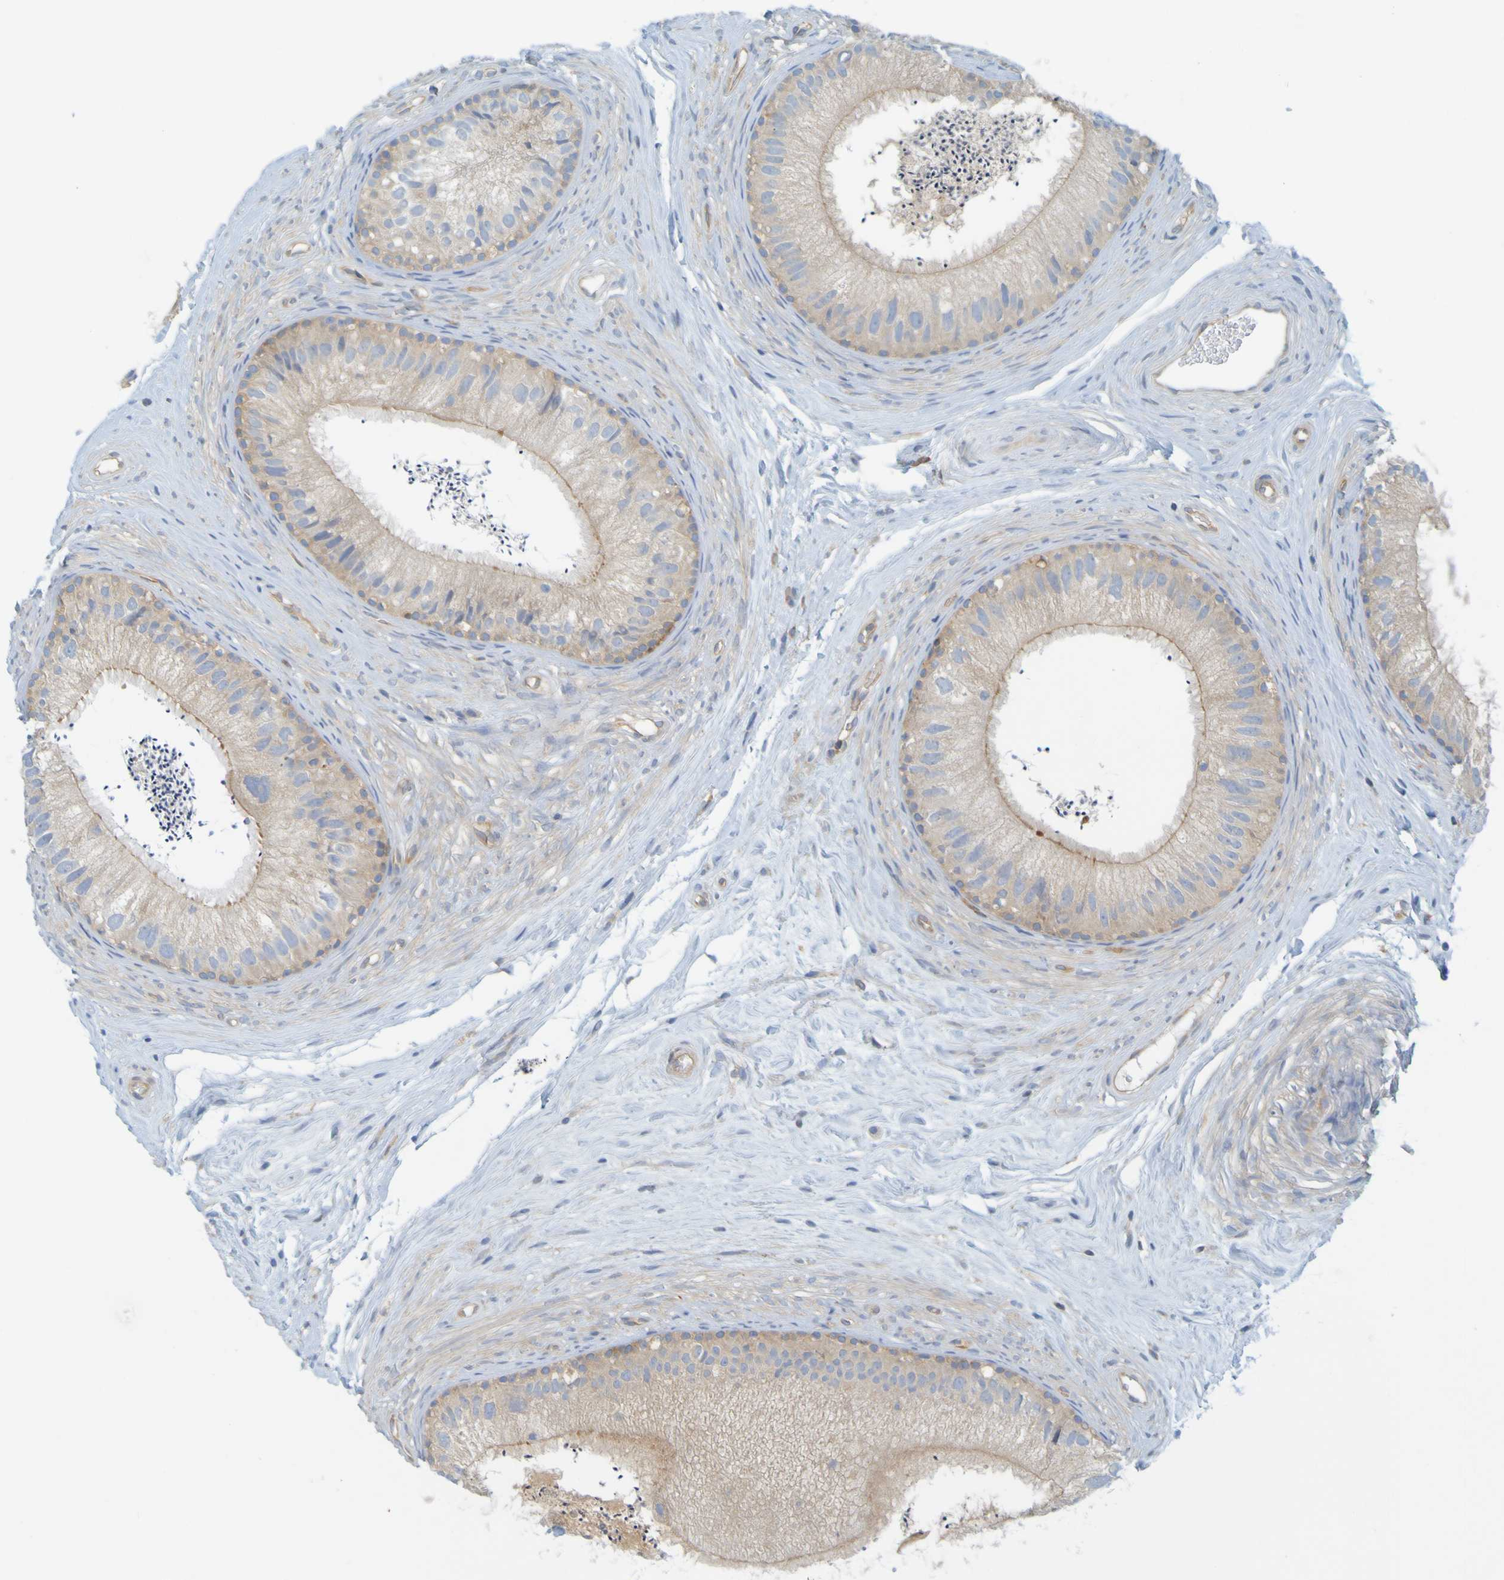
{"staining": {"intensity": "moderate", "quantity": ">75%", "location": "cytoplasmic/membranous"}, "tissue": "epididymis", "cell_type": "Glandular cells", "image_type": "normal", "snomed": [{"axis": "morphology", "description": "Normal tissue, NOS"}, {"axis": "topography", "description": "Epididymis"}], "caption": "About >75% of glandular cells in benign epididymis exhibit moderate cytoplasmic/membranous protein staining as visualized by brown immunohistochemical staining.", "gene": "APPL1", "patient": {"sex": "male", "age": 56}}